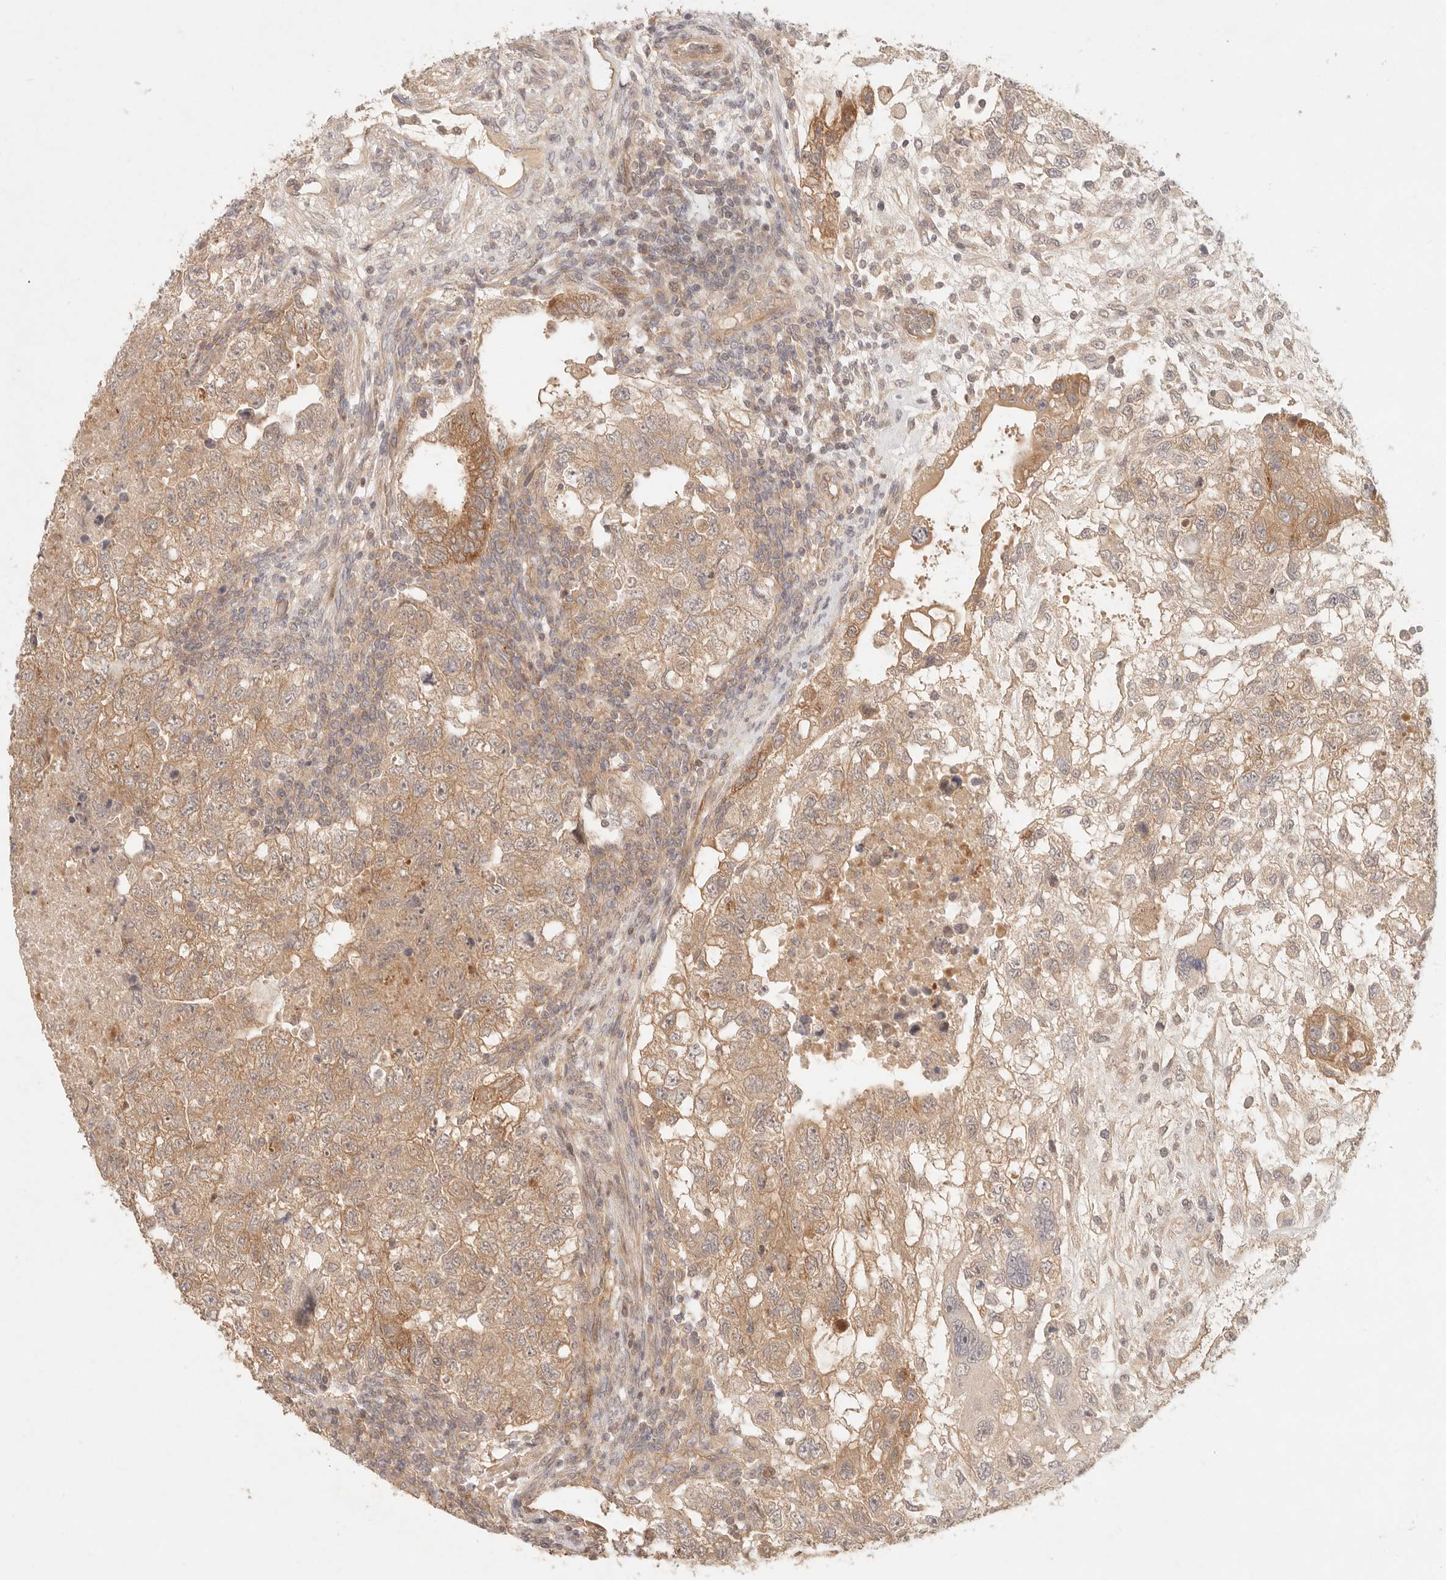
{"staining": {"intensity": "moderate", "quantity": ">75%", "location": "cytoplasmic/membranous"}, "tissue": "testis cancer", "cell_type": "Tumor cells", "image_type": "cancer", "snomed": [{"axis": "morphology", "description": "Carcinoma, Embryonal, NOS"}, {"axis": "topography", "description": "Testis"}], "caption": "Immunohistochemical staining of embryonal carcinoma (testis) displays medium levels of moderate cytoplasmic/membranous positivity in approximately >75% of tumor cells.", "gene": "PPP1R3B", "patient": {"sex": "male", "age": 37}}